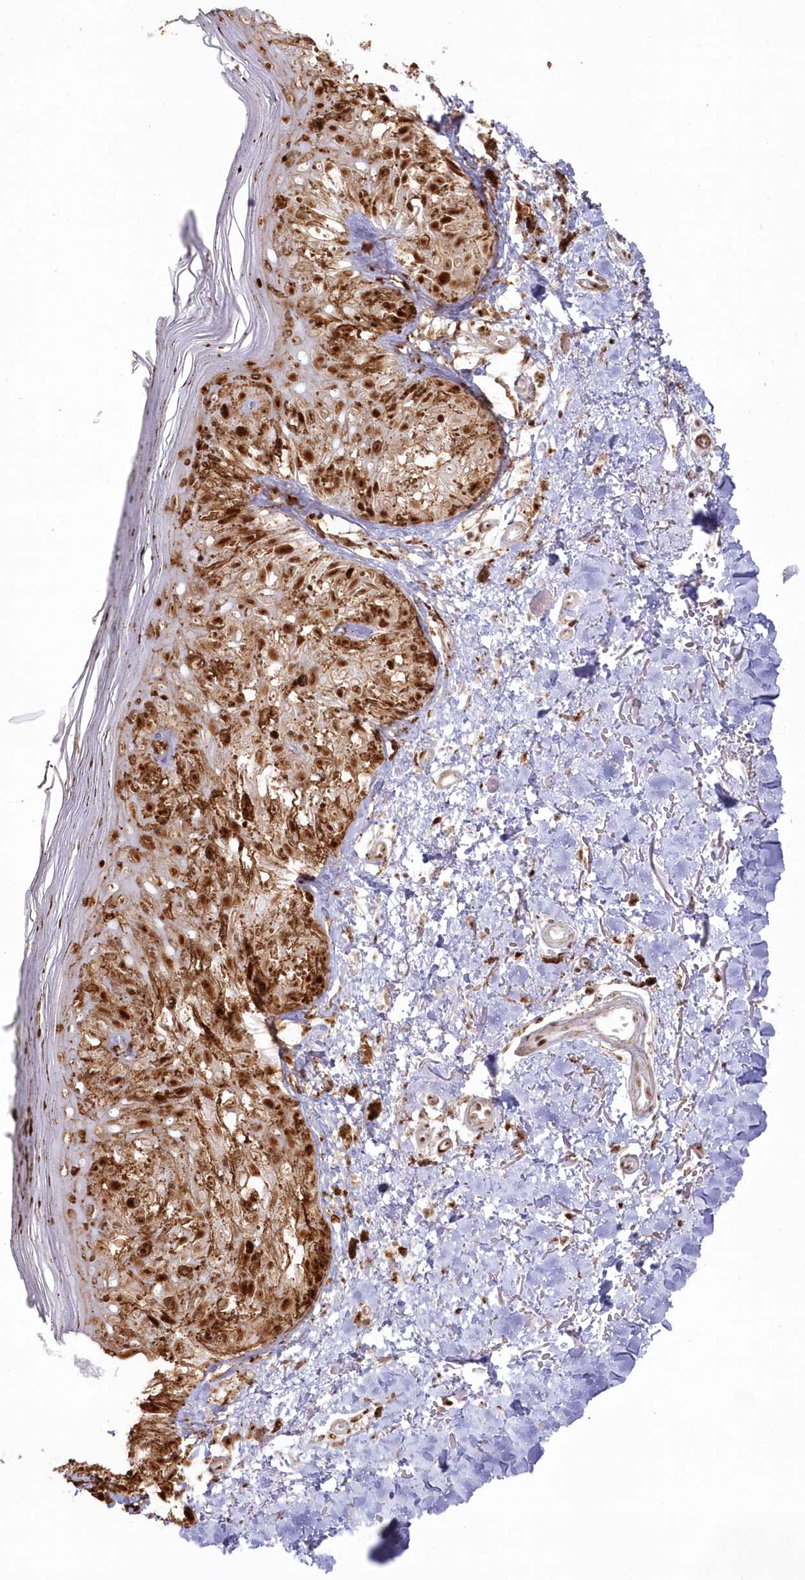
{"staining": {"intensity": "strong", "quantity": "25%-75%", "location": "cytoplasmic/membranous,nuclear"}, "tissue": "melanoma", "cell_type": "Tumor cells", "image_type": "cancer", "snomed": [{"axis": "morphology", "description": "Malignant melanoma, NOS"}, {"axis": "topography", "description": "Skin"}], "caption": "IHC of melanoma reveals high levels of strong cytoplasmic/membranous and nuclear positivity in about 25%-75% of tumor cells.", "gene": "DDX46", "patient": {"sex": "female", "age": 50}}